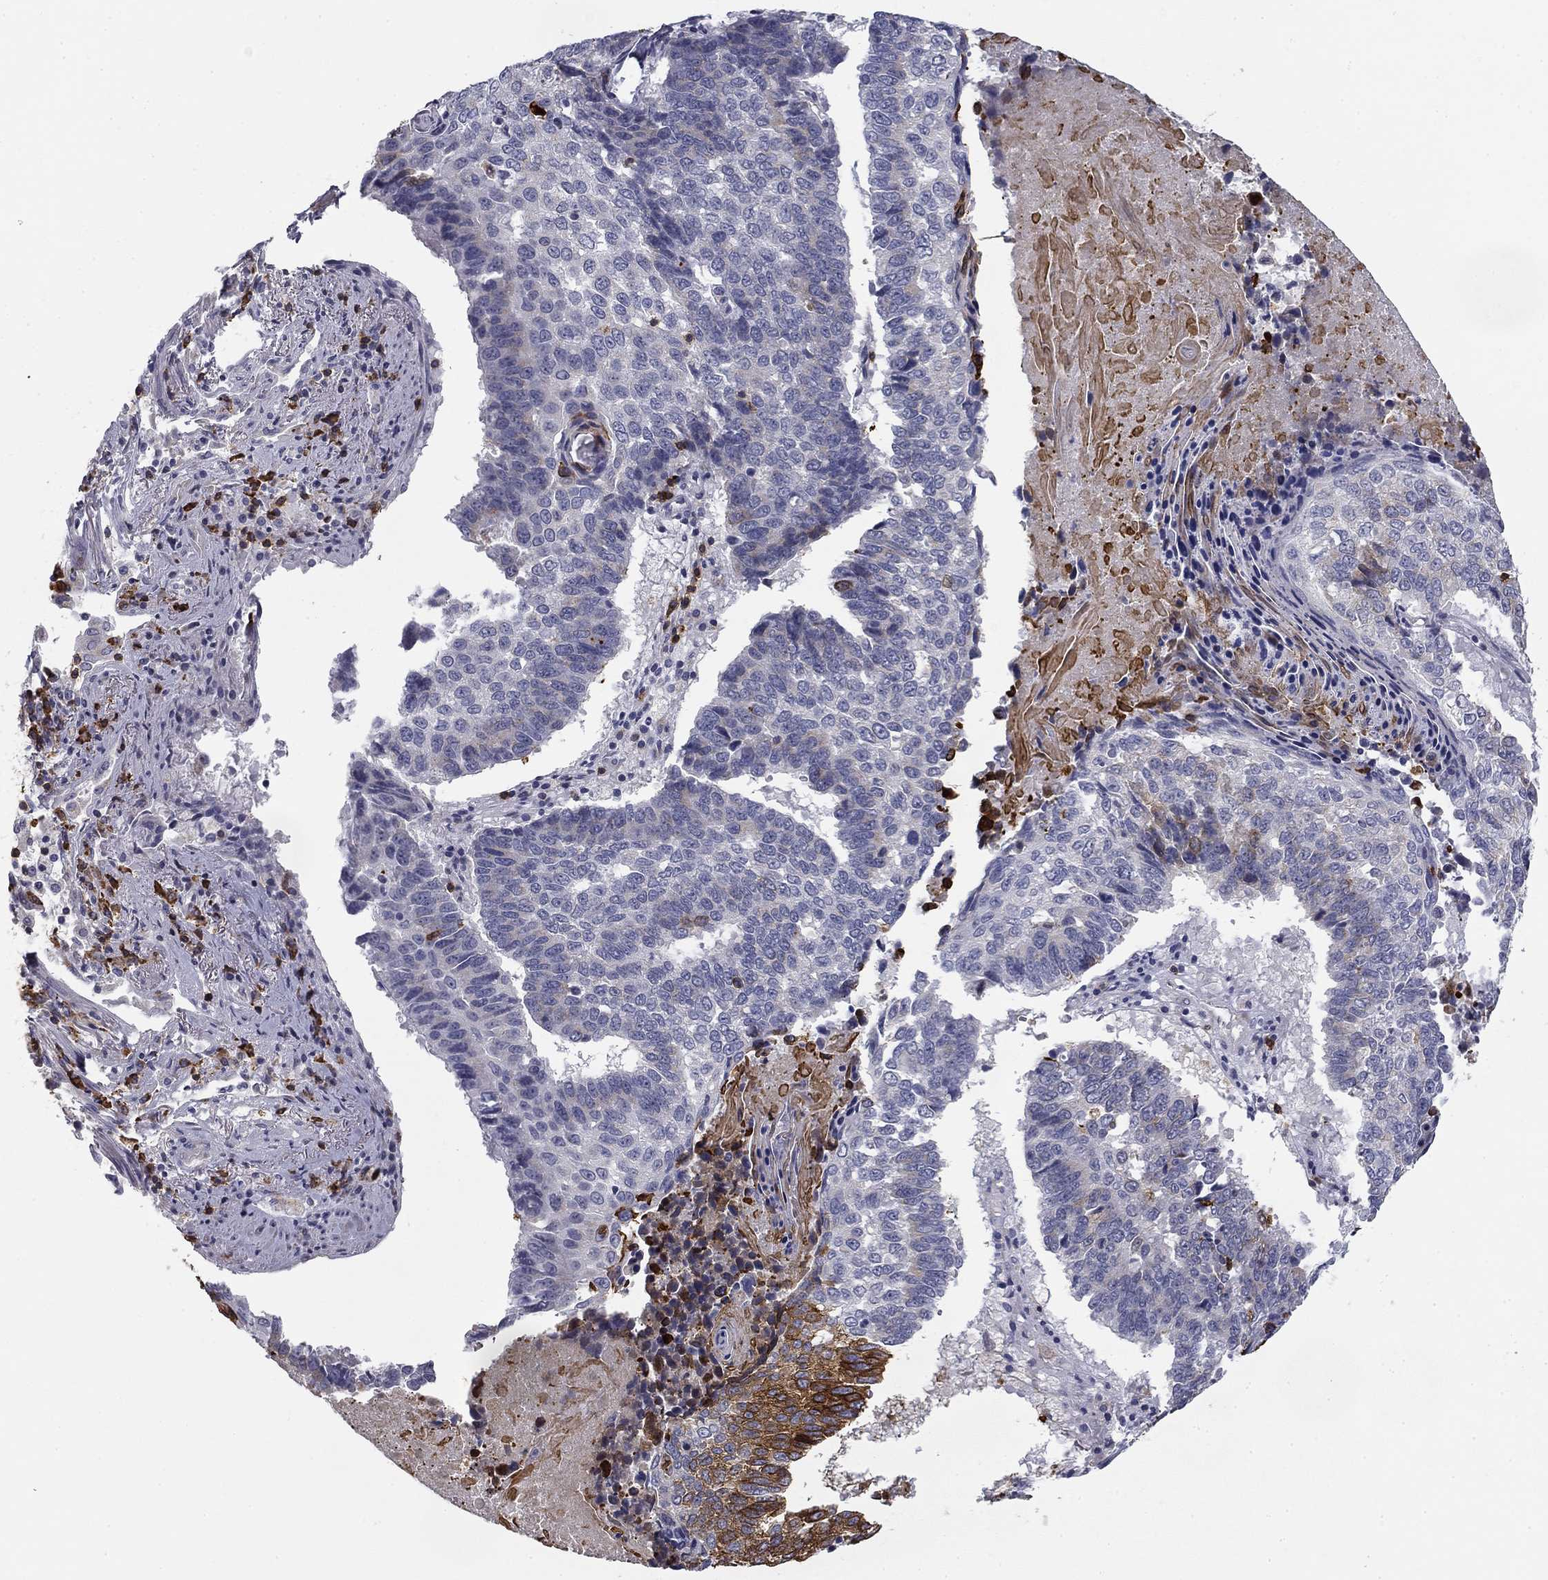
{"staining": {"intensity": "negative", "quantity": "none", "location": "none"}, "tissue": "lung cancer", "cell_type": "Tumor cells", "image_type": "cancer", "snomed": [{"axis": "morphology", "description": "Squamous cell carcinoma, NOS"}, {"axis": "topography", "description": "Lung"}], "caption": "Lung cancer was stained to show a protein in brown. There is no significant expression in tumor cells.", "gene": "TRAT1", "patient": {"sex": "male", "age": 73}}